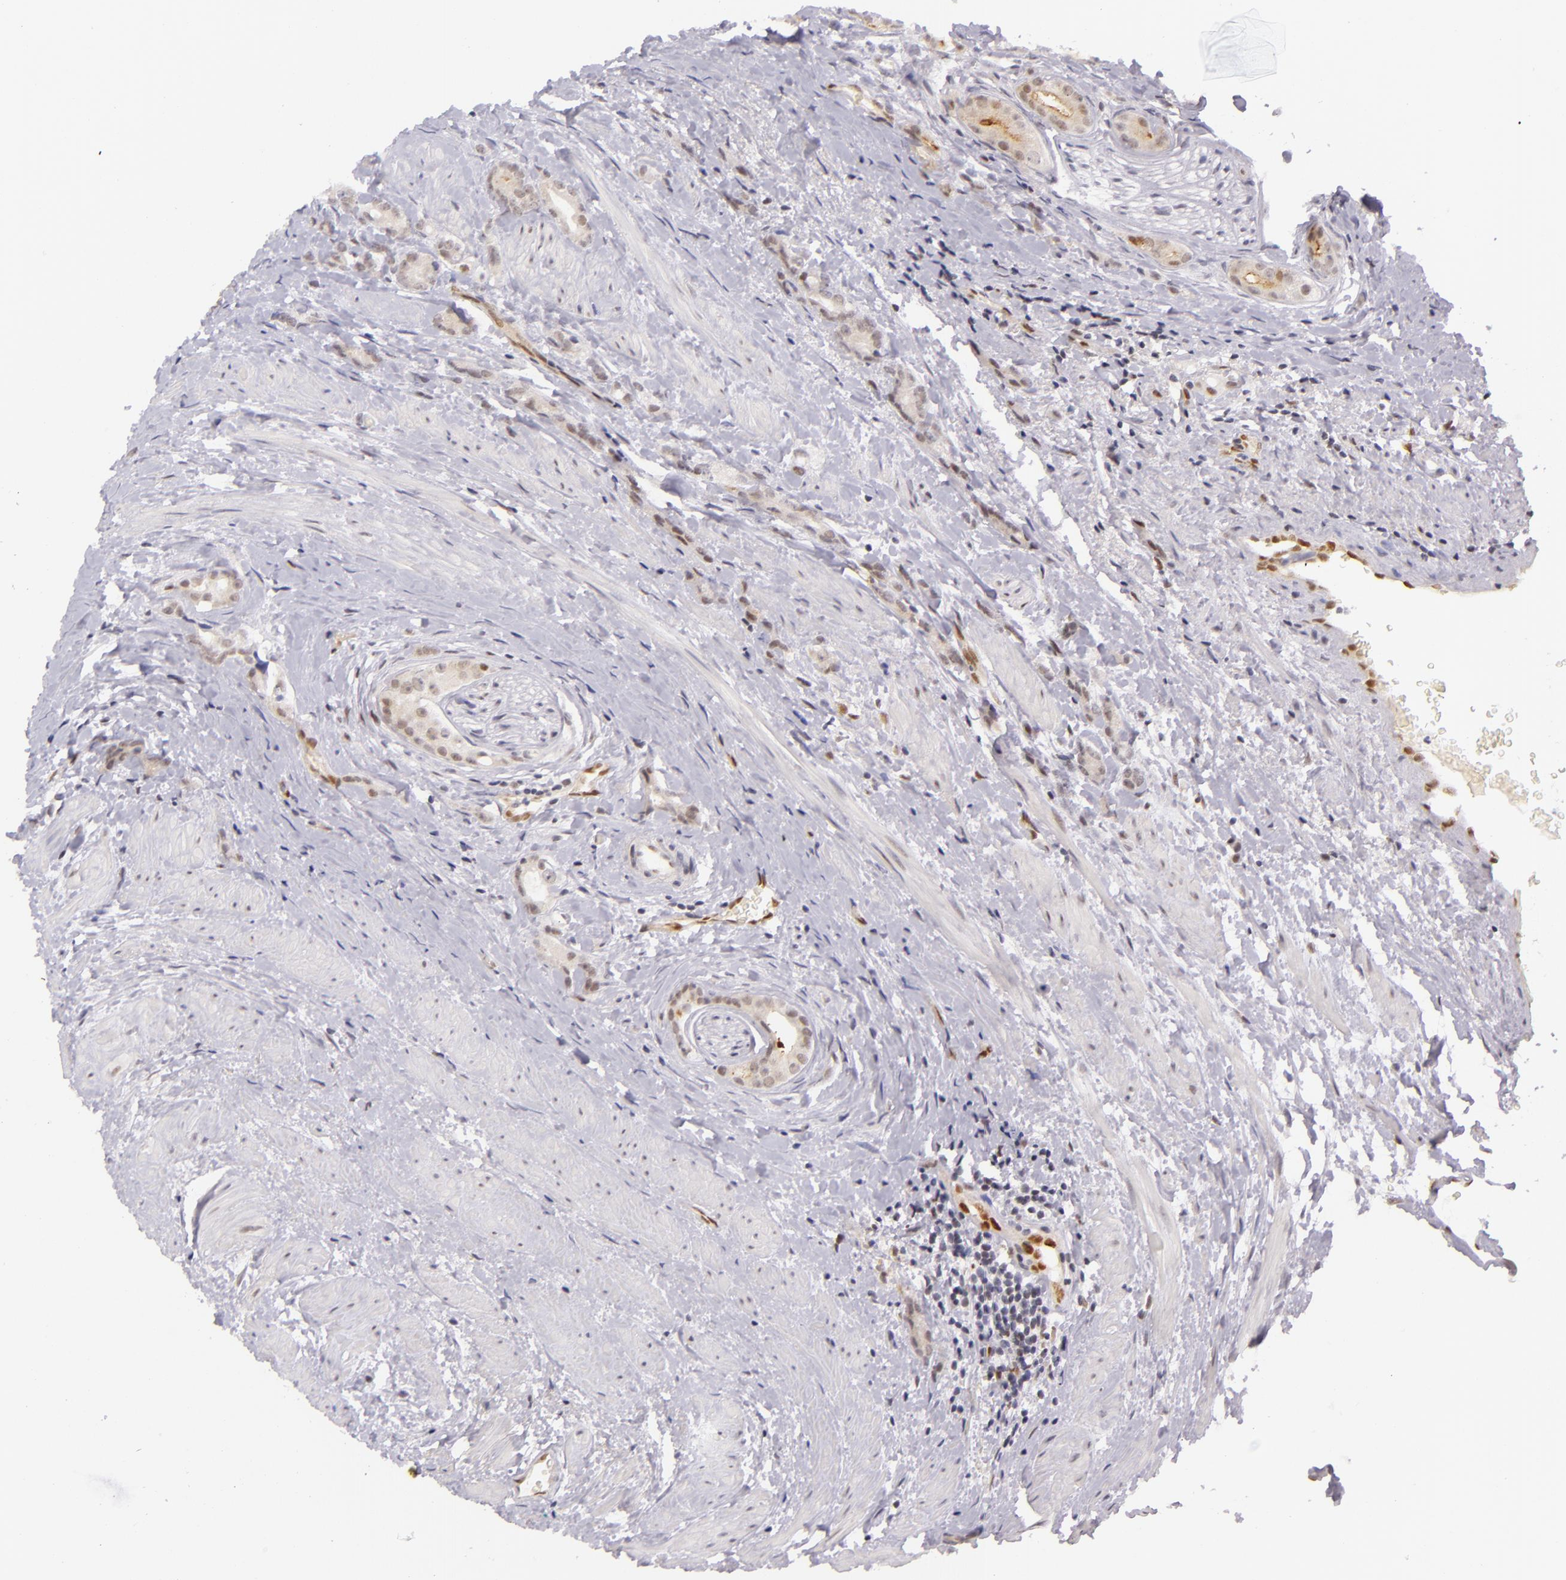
{"staining": {"intensity": "weak", "quantity": "25%-75%", "location": "cytoplasmic/membranous,nuclear"}, "tissue": "prostate cancer", "cell_type": "Tumor cells", "image_type": "cancer", "snomed": [{"axis": "morphology", "description": "Adenocarcinoma, Medium grade"}, {"axis": "topography", "description": "Prostate"}], "caption": "Protein positivity by IHC exhibits weak cytoplasmic/membranous and nuclear expression in approximately 25%-75% of tumor cells in prostate medium-grade adenocarcinoma.", "gene": "BCL3", "patient": {"sex": "male", "age": 59}}